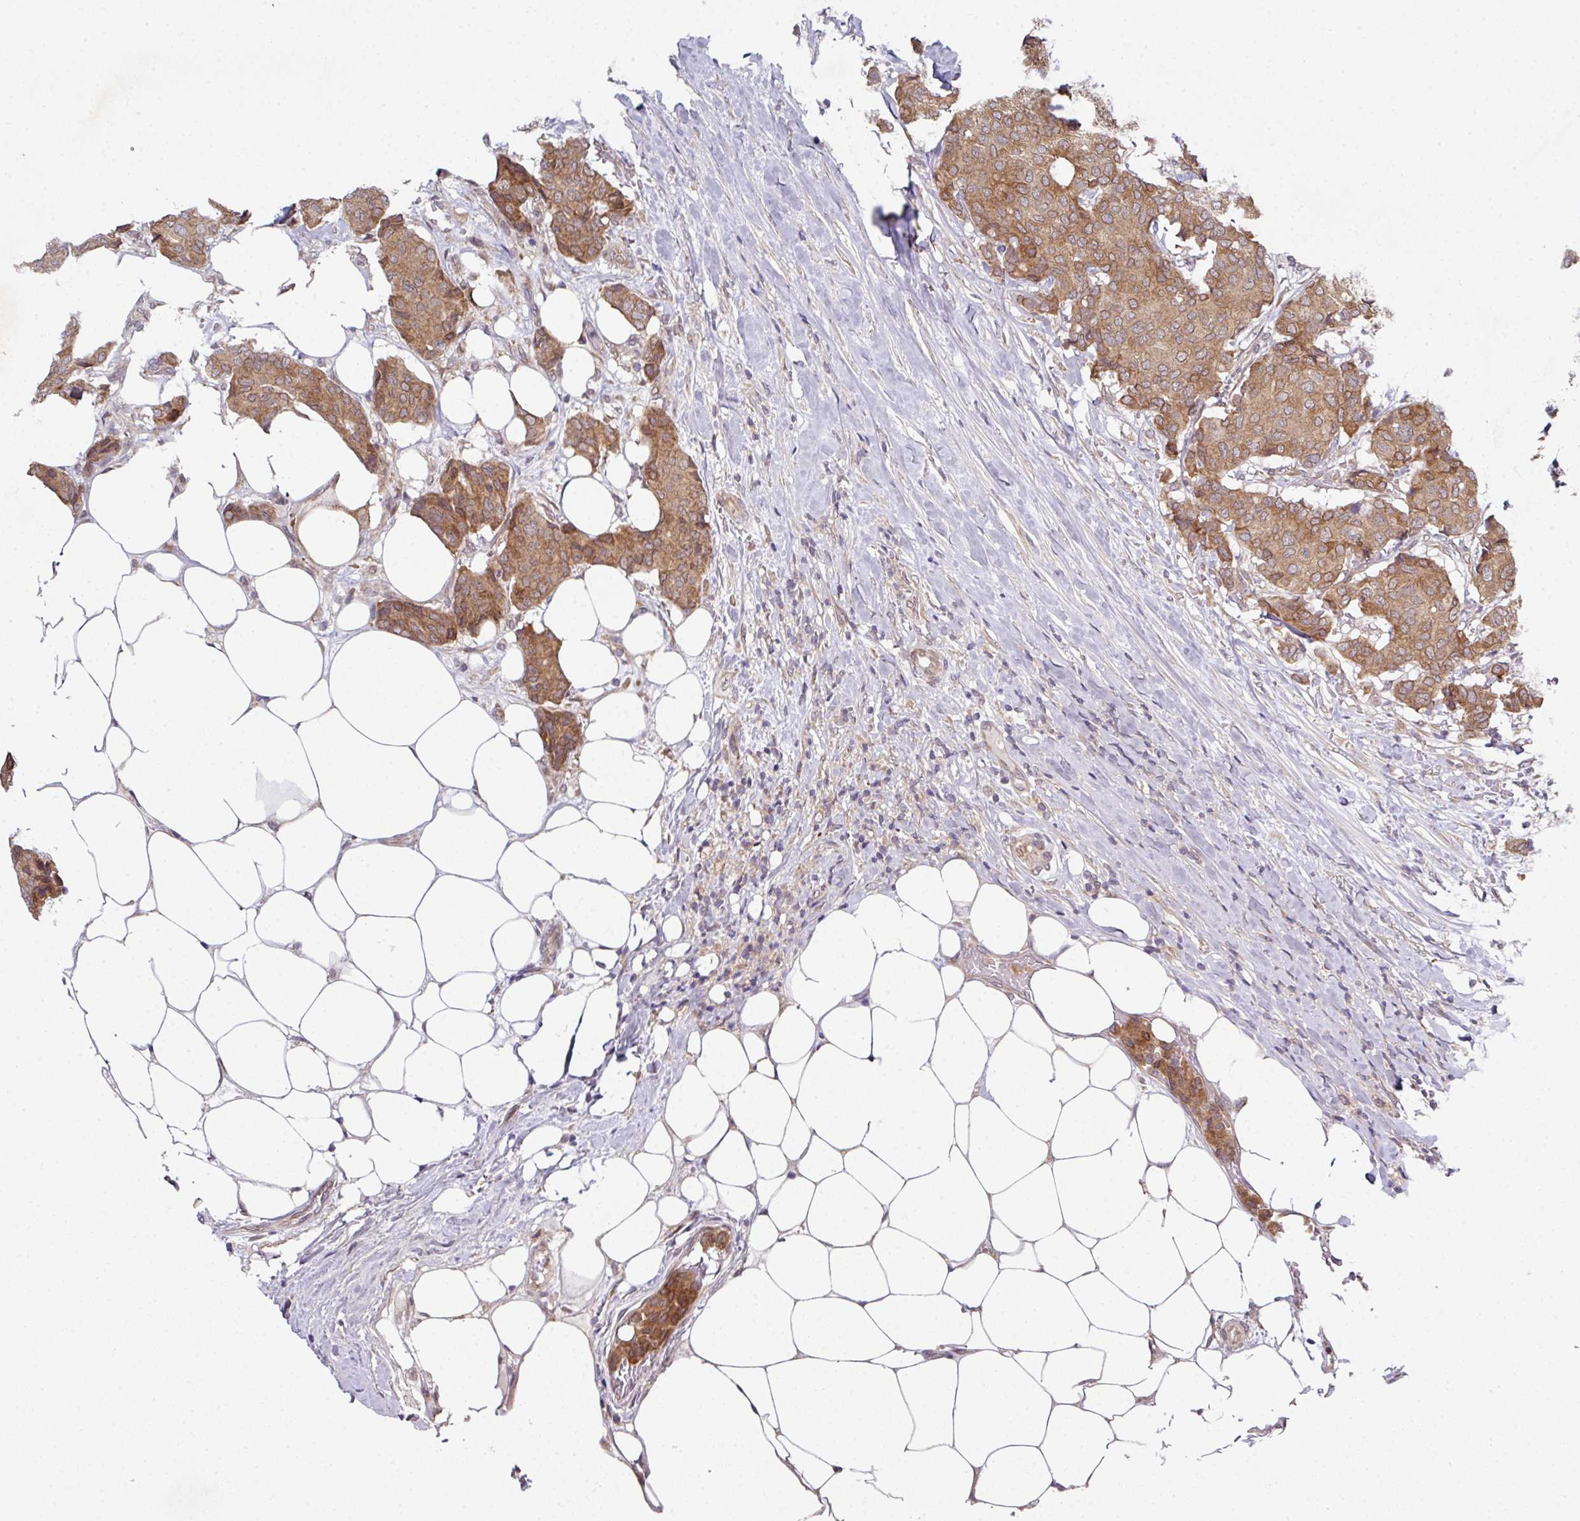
{"staining": {"intensity": "moderate", "quantity": ">75%", "location": "cytoplasmic/membranous"}, "tissue": "breast cancer", "cell_type": "Tumor cells", "image_type": "cancer", "snomed": [{"axis": "morphology", "description": "Duct carcinoma"}, {"axis": "topography", "description": "Breast"}], "caption": "Immunohistochemistry (IHC) histopathology image of neoplastic tissue: breast cancer stained using IHC exhibits medium levels of moderate protein expression localized specifically in the cytoplasmic/membranous of tumor cells, appearing as a cytoplasmic/membranous brown color.", "gene": "CAMLG", "patient": {"sex": "female", "age": 75}}